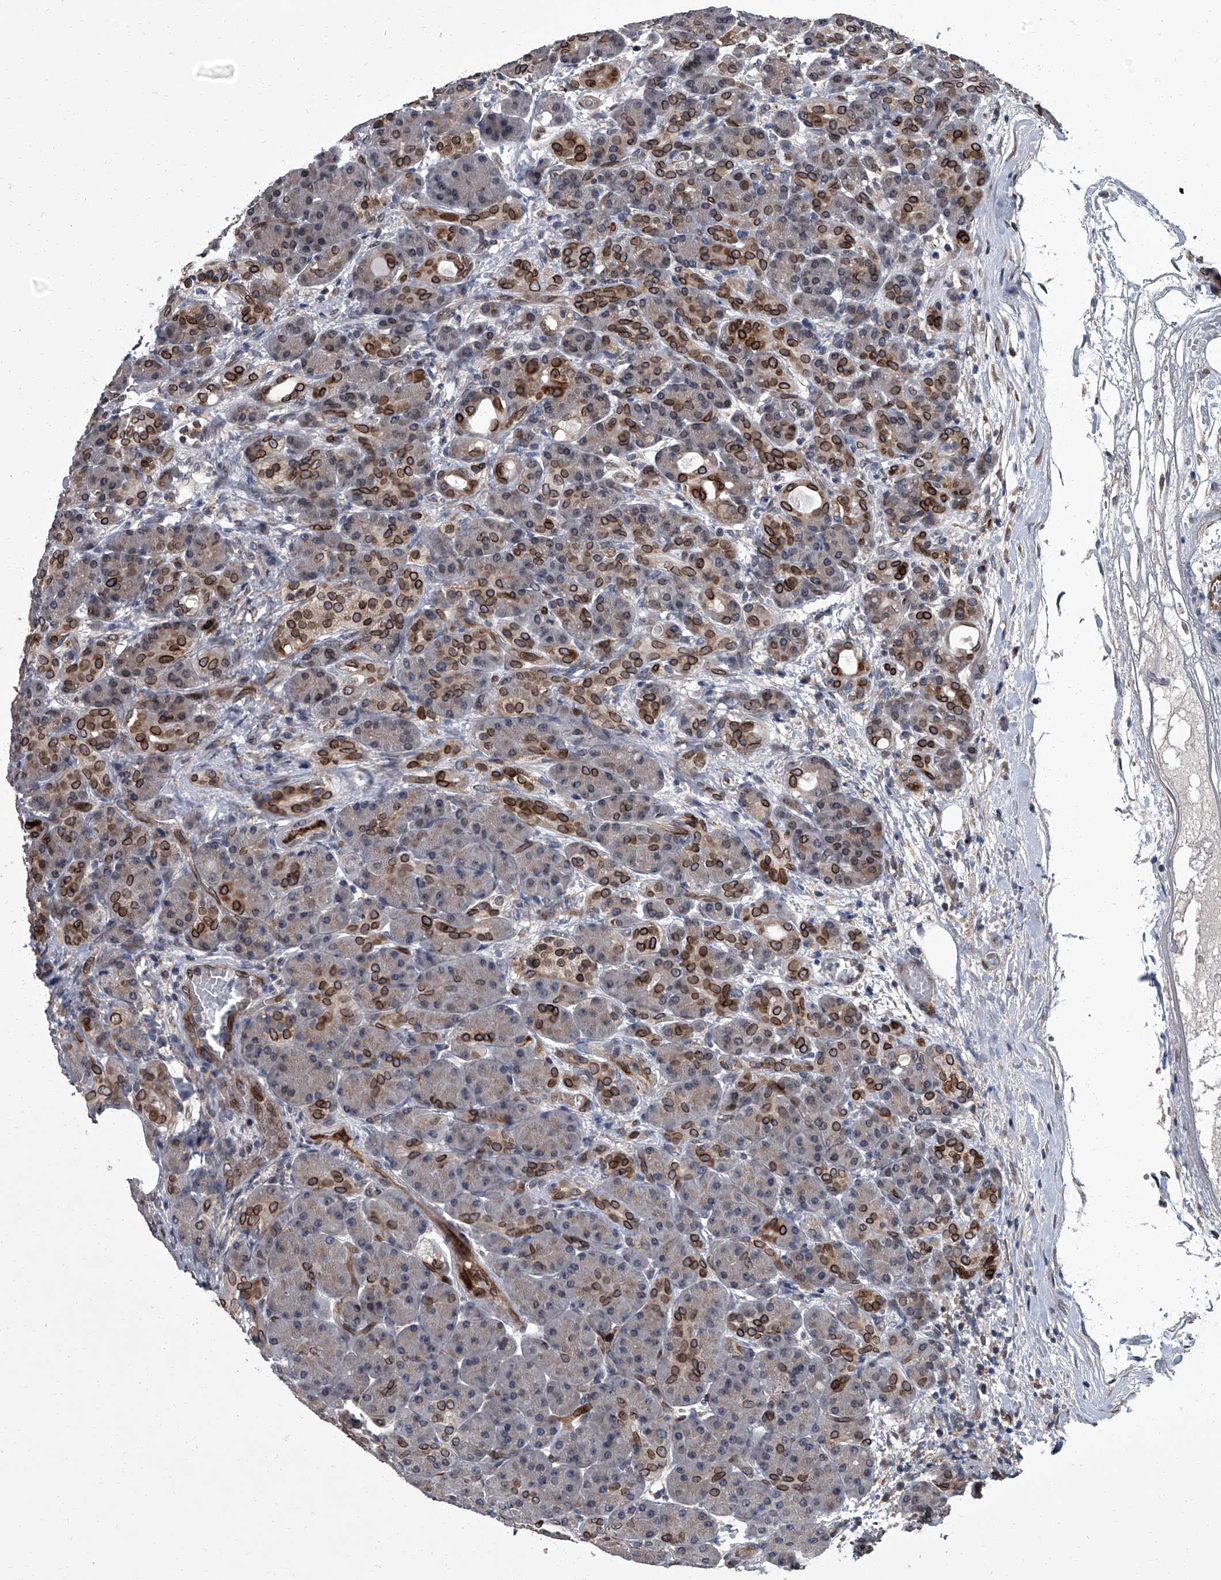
{"staining": {"intensity": "strong", "quantity": "<25%", "location": "cytoplasmic/membranous,nuclear"}, "tissue": "pancreas", "cell_type": "Exocrine glandular cells", "image_type": "normal", "snomed": [{"axis": "morphology", "description": "Normal tissue, NOS"}, {"axis": "topography", "description": "Pancreas"}], "caption": "A histopathology image of human pancreas stained for a protein reveals strong cytoplasmic/membranous,nuclear brown staining in exocrine glandular cells. (DAB (3,3'-diaminobenzidine) IHC, brown staining for protein, blue staining for nuclei).", "gene": "LRRC8C", "patient": {"sex": "male", "age": 63}}